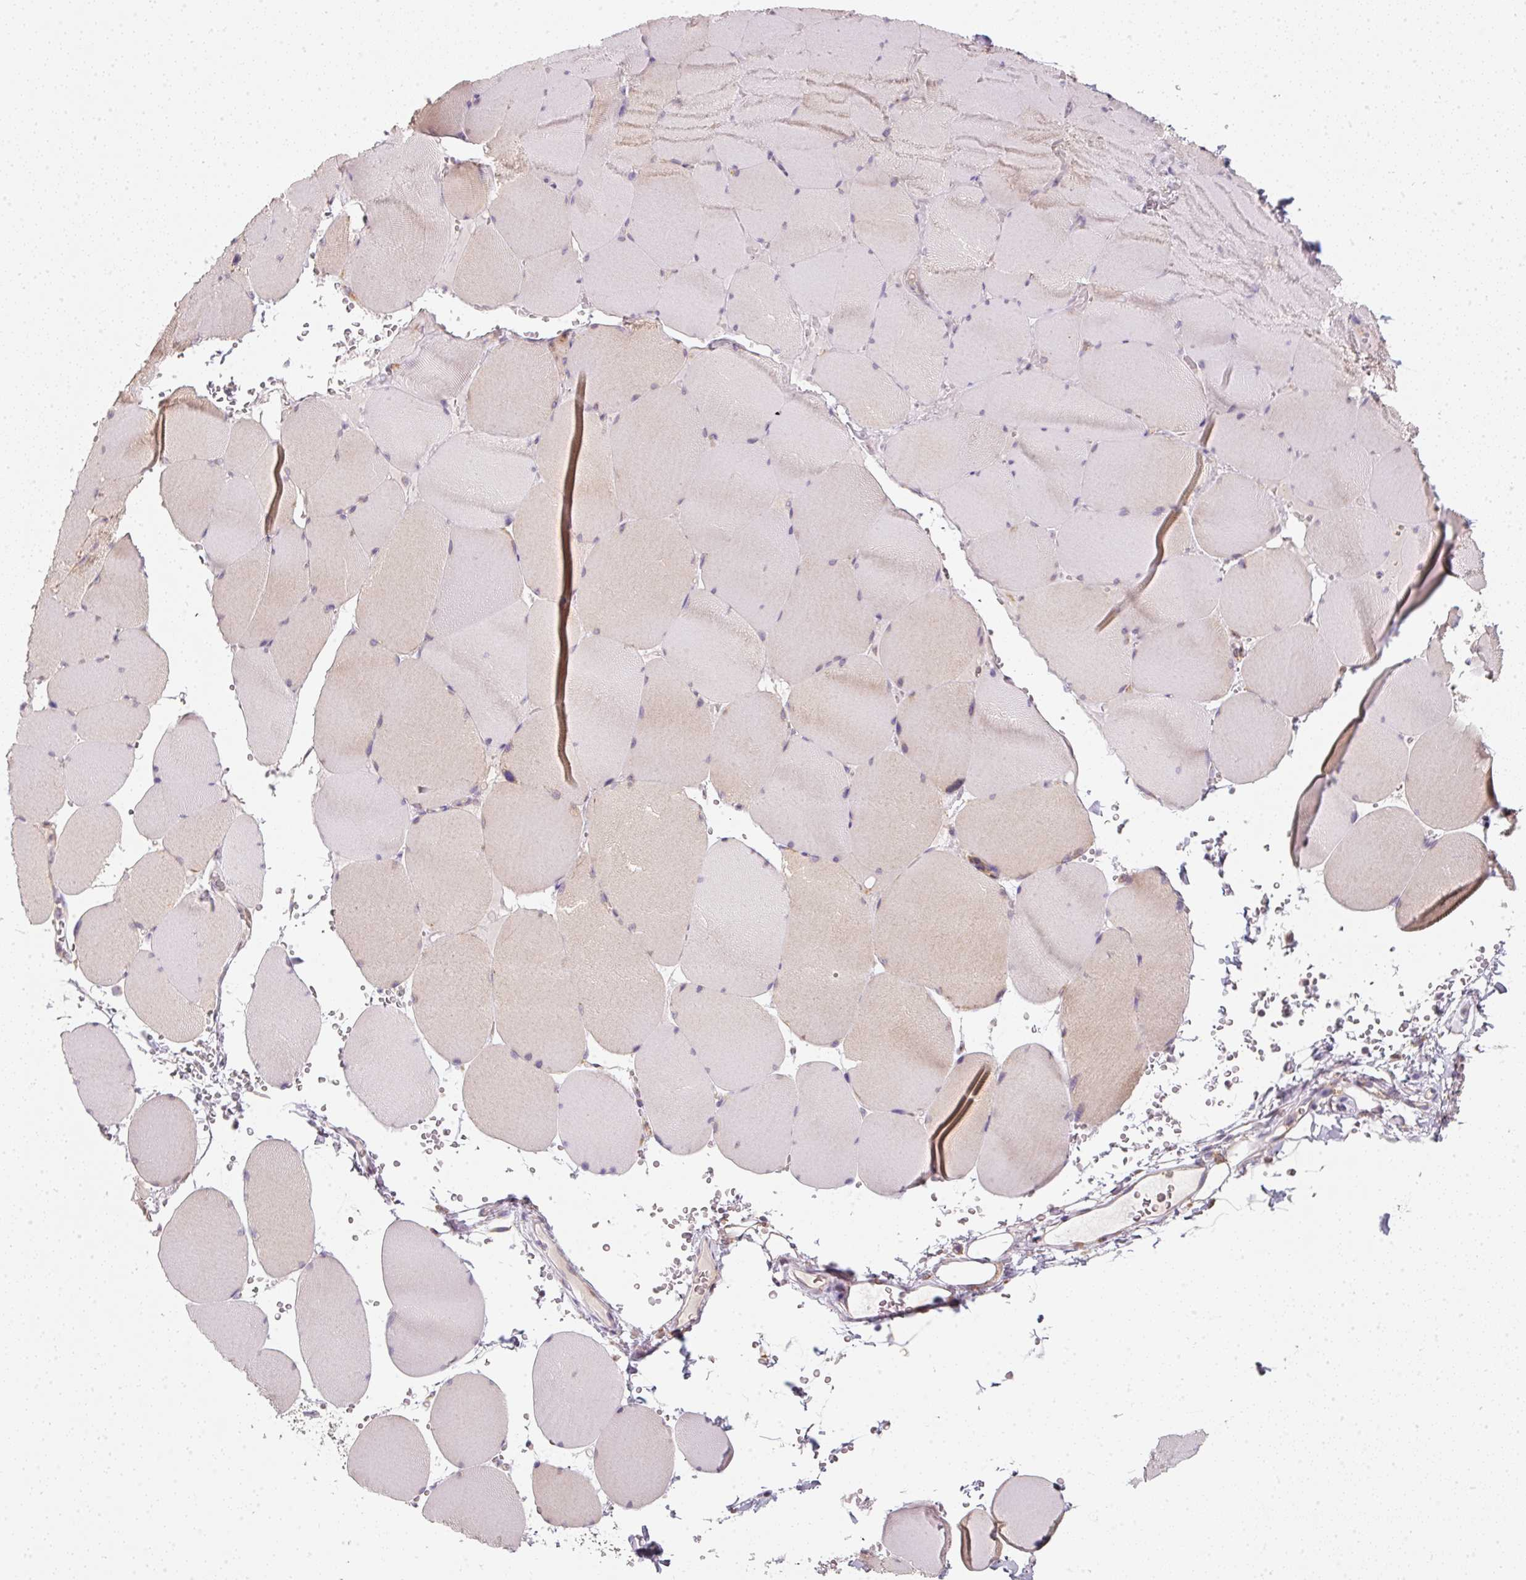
{"staining": {"intensity": "weak", "quantity": "<25%", "location": "cytoplasmic/membranous"}, "tissue": "skeletal muscle", "cell_type": "Myocytes", "image_type": "normal", "snomed": [{"axis": "morphology", "description": "Normal tissue, NOS"}, {"axis": "topography", "description": "Skeletal muscle"}, {"axis": "topography", "description": "Head-Neck"}], "caption": "IHC of unremarkable skeletal muscle shows no expression in myocytes.", "gene": "MORN4", "patient": {"sex": "male", "age": 66}}